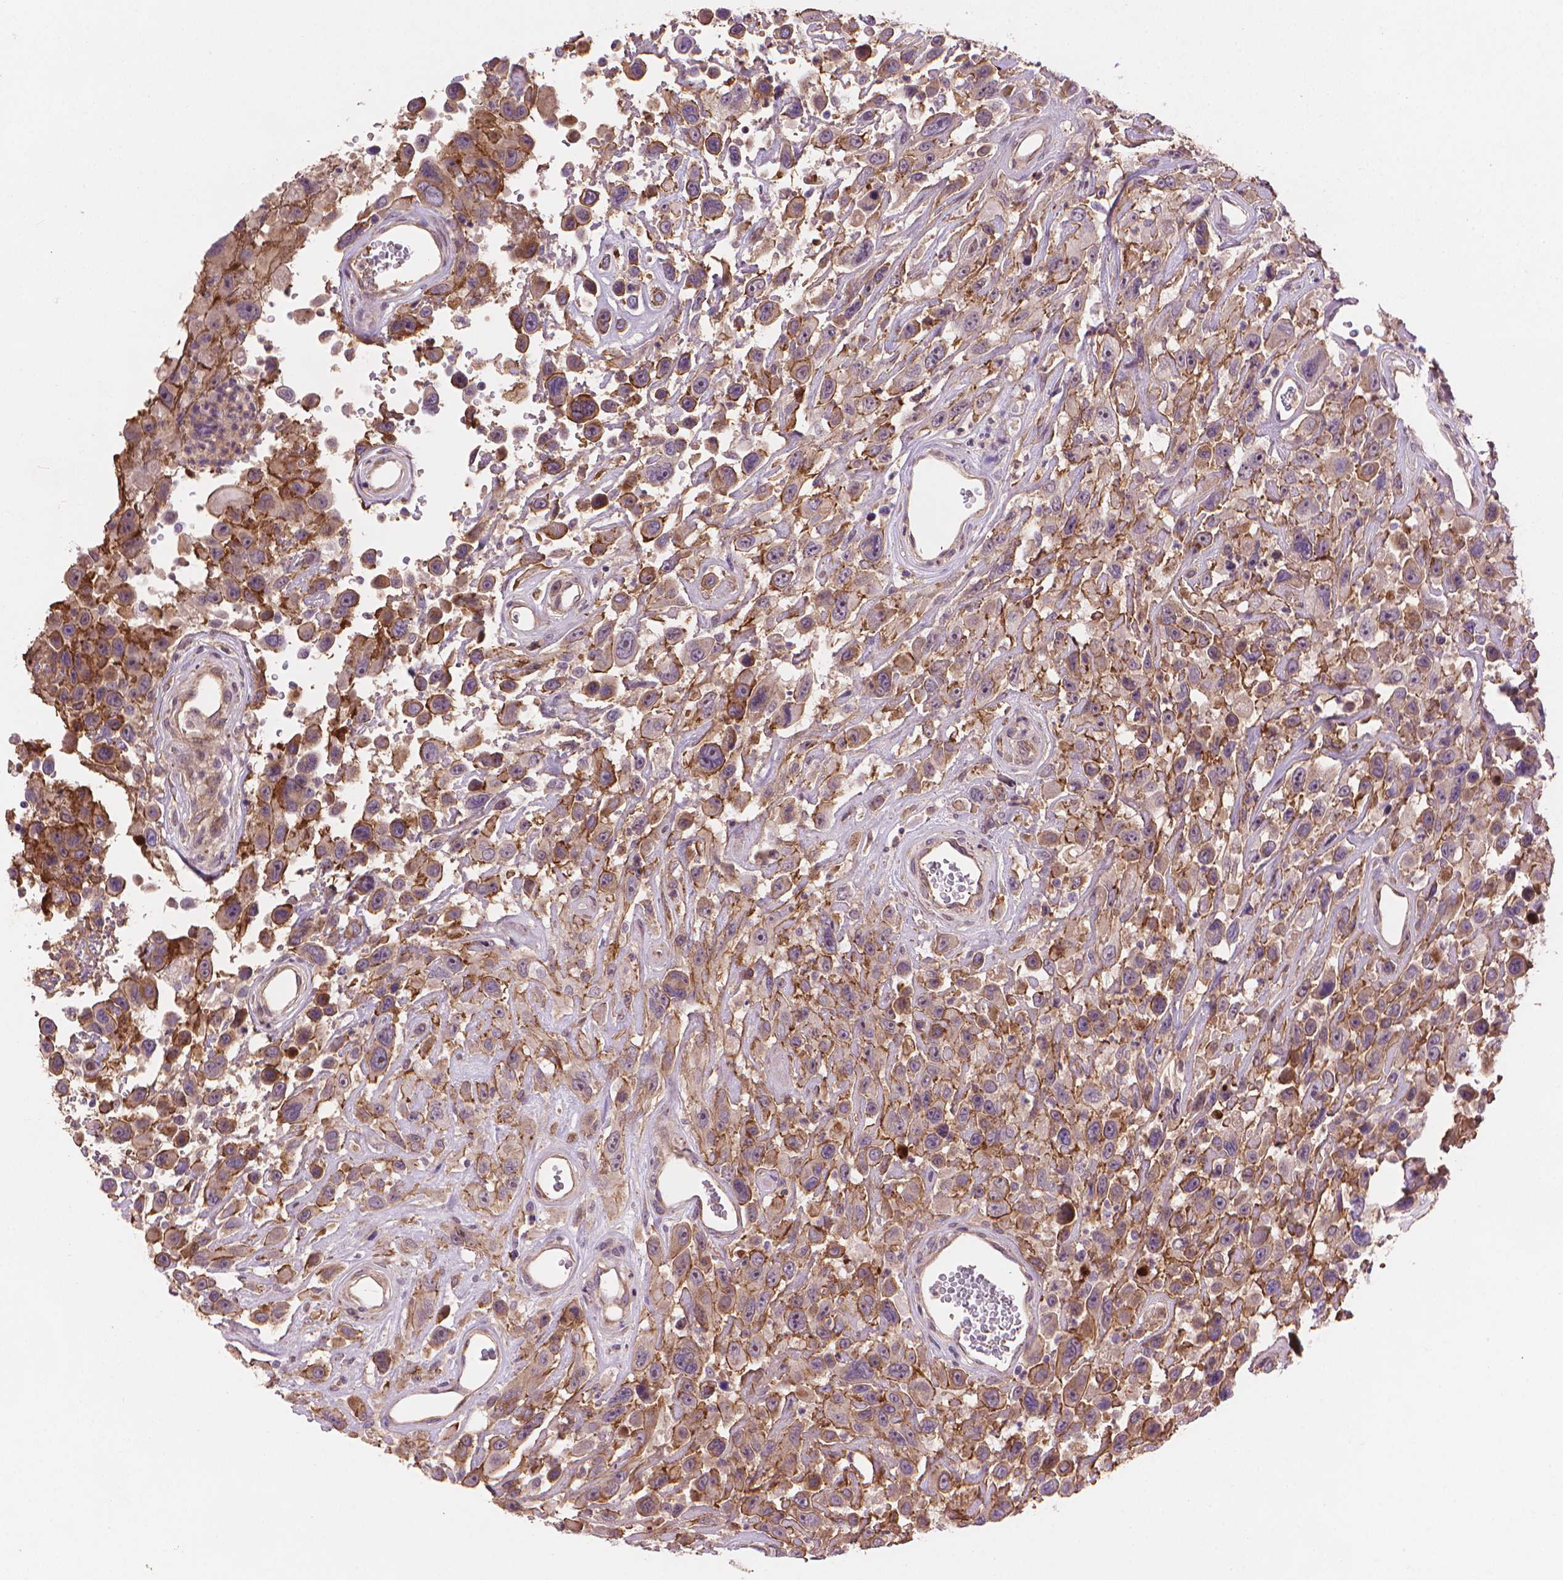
{"staining": {"intensity": "moderate", "quantity": "25%-75%", "location": "cytoplasmic/membranous"}, "tissue": "urothelial cancer", "cell_type": "Tumor cells", "image_type": "cancer", "snomed": [{"axis": "morphology", "description": "Urothelial carcinoma, High grade"}, {"axis": "topography", "description": "Urinary bladder"}], "caption": "The histopathology image exhibits immunohistochemical staining of urothelial cancer. There is moderate cytoplasmic/membranous expression is appreciated in approximately 25%-75% of tumor cells.", "gene": "AMMECR1", "patient": {"sex": "male", "age": 53}}